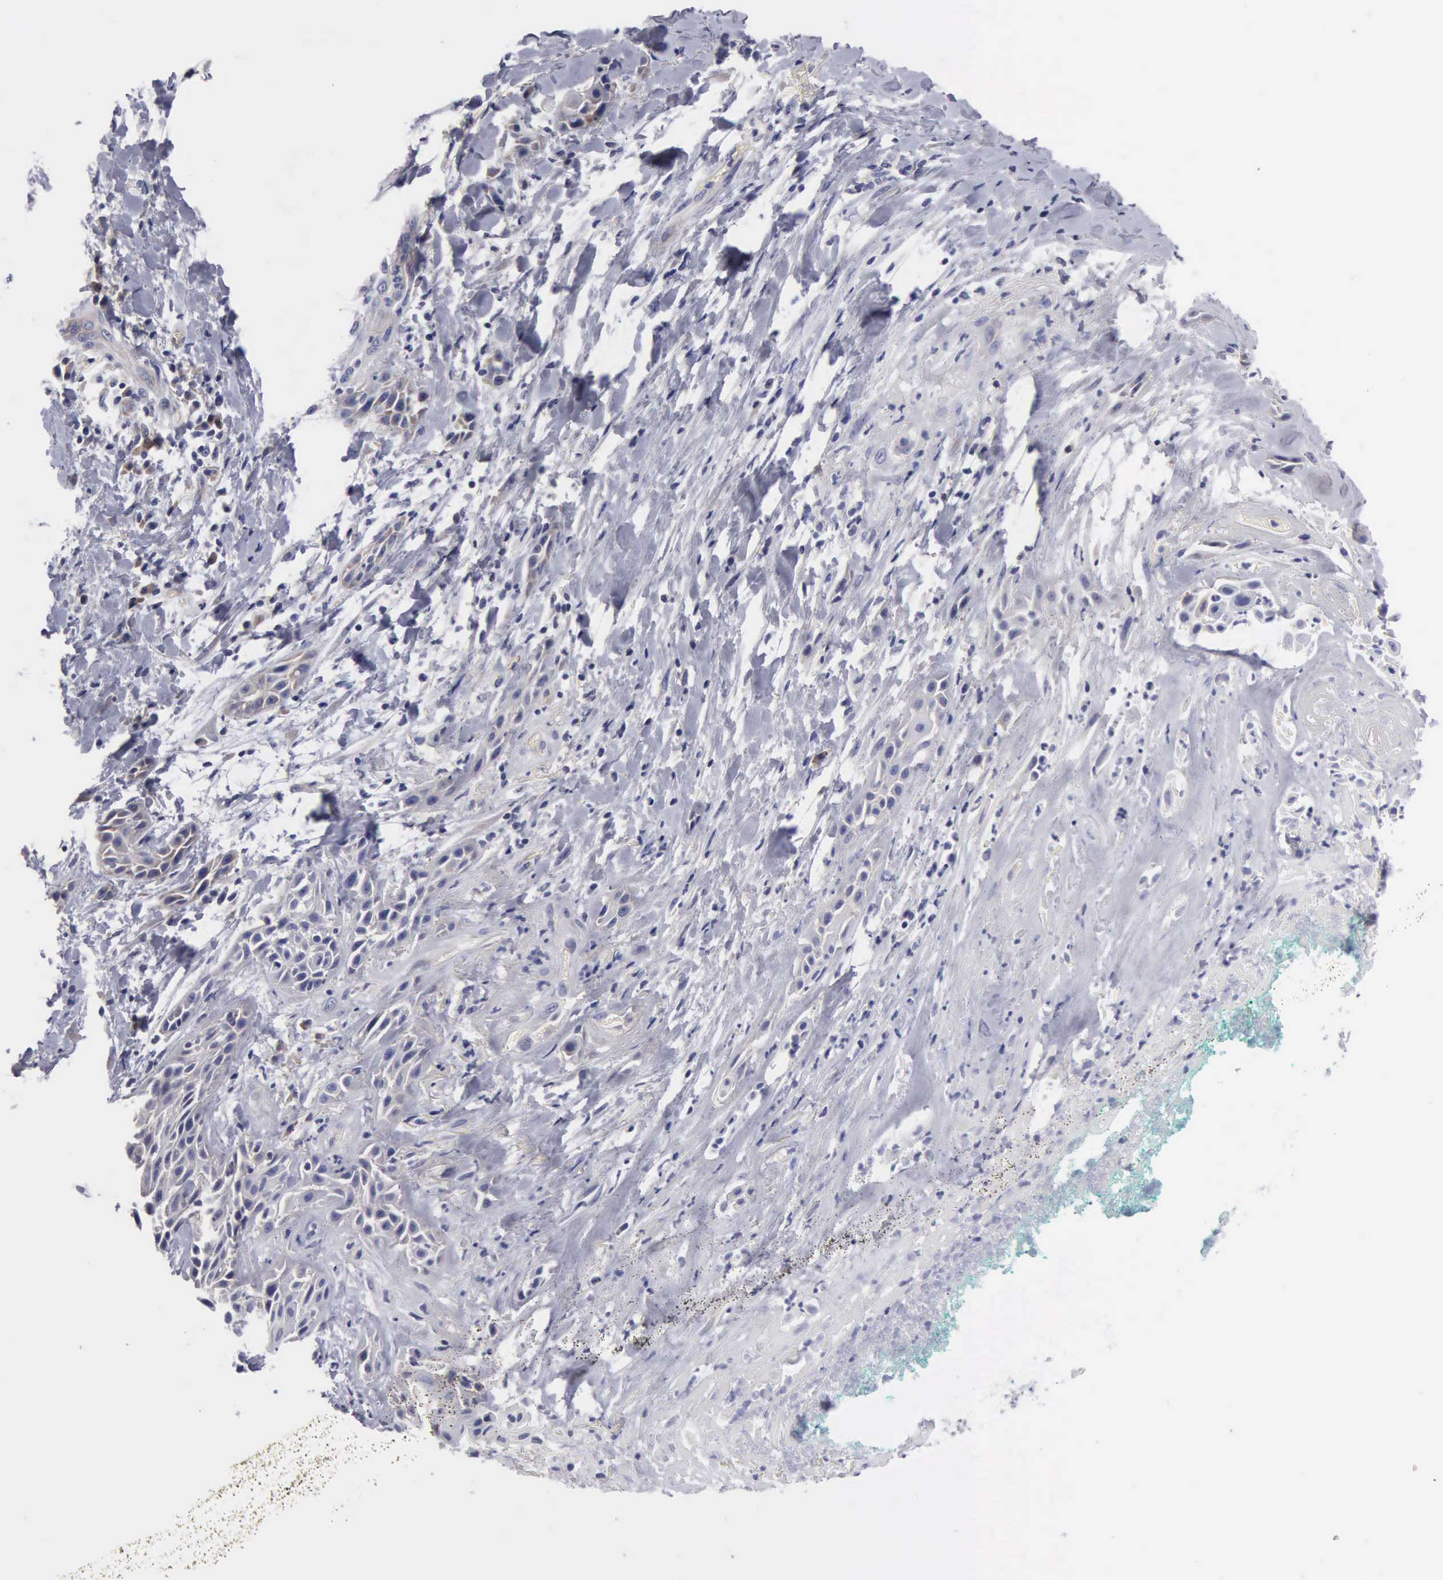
{"staining": {"intensity": "weak", "quantity": "25%-75%", "location": "cytoplasmic/membranous"}, "tissue": "skin cancer", "cell_type": "Tumor cells", "image_type": "cancer", "snomed": [{"axis": "morphology", "description": "Squamous cell carcinoma, NOS"}, {"axis": "topography", "description": "Skin"}, {"axis": "topography", "description": "Anal"}], "caption": "Skin cancer stained with a brown dye exhibits weak cytoplasmic/membranous positive expression in about 25%-75% of tumor cells.", "gene": "RDX", "patient": {"sex": "male", "age": 64}}